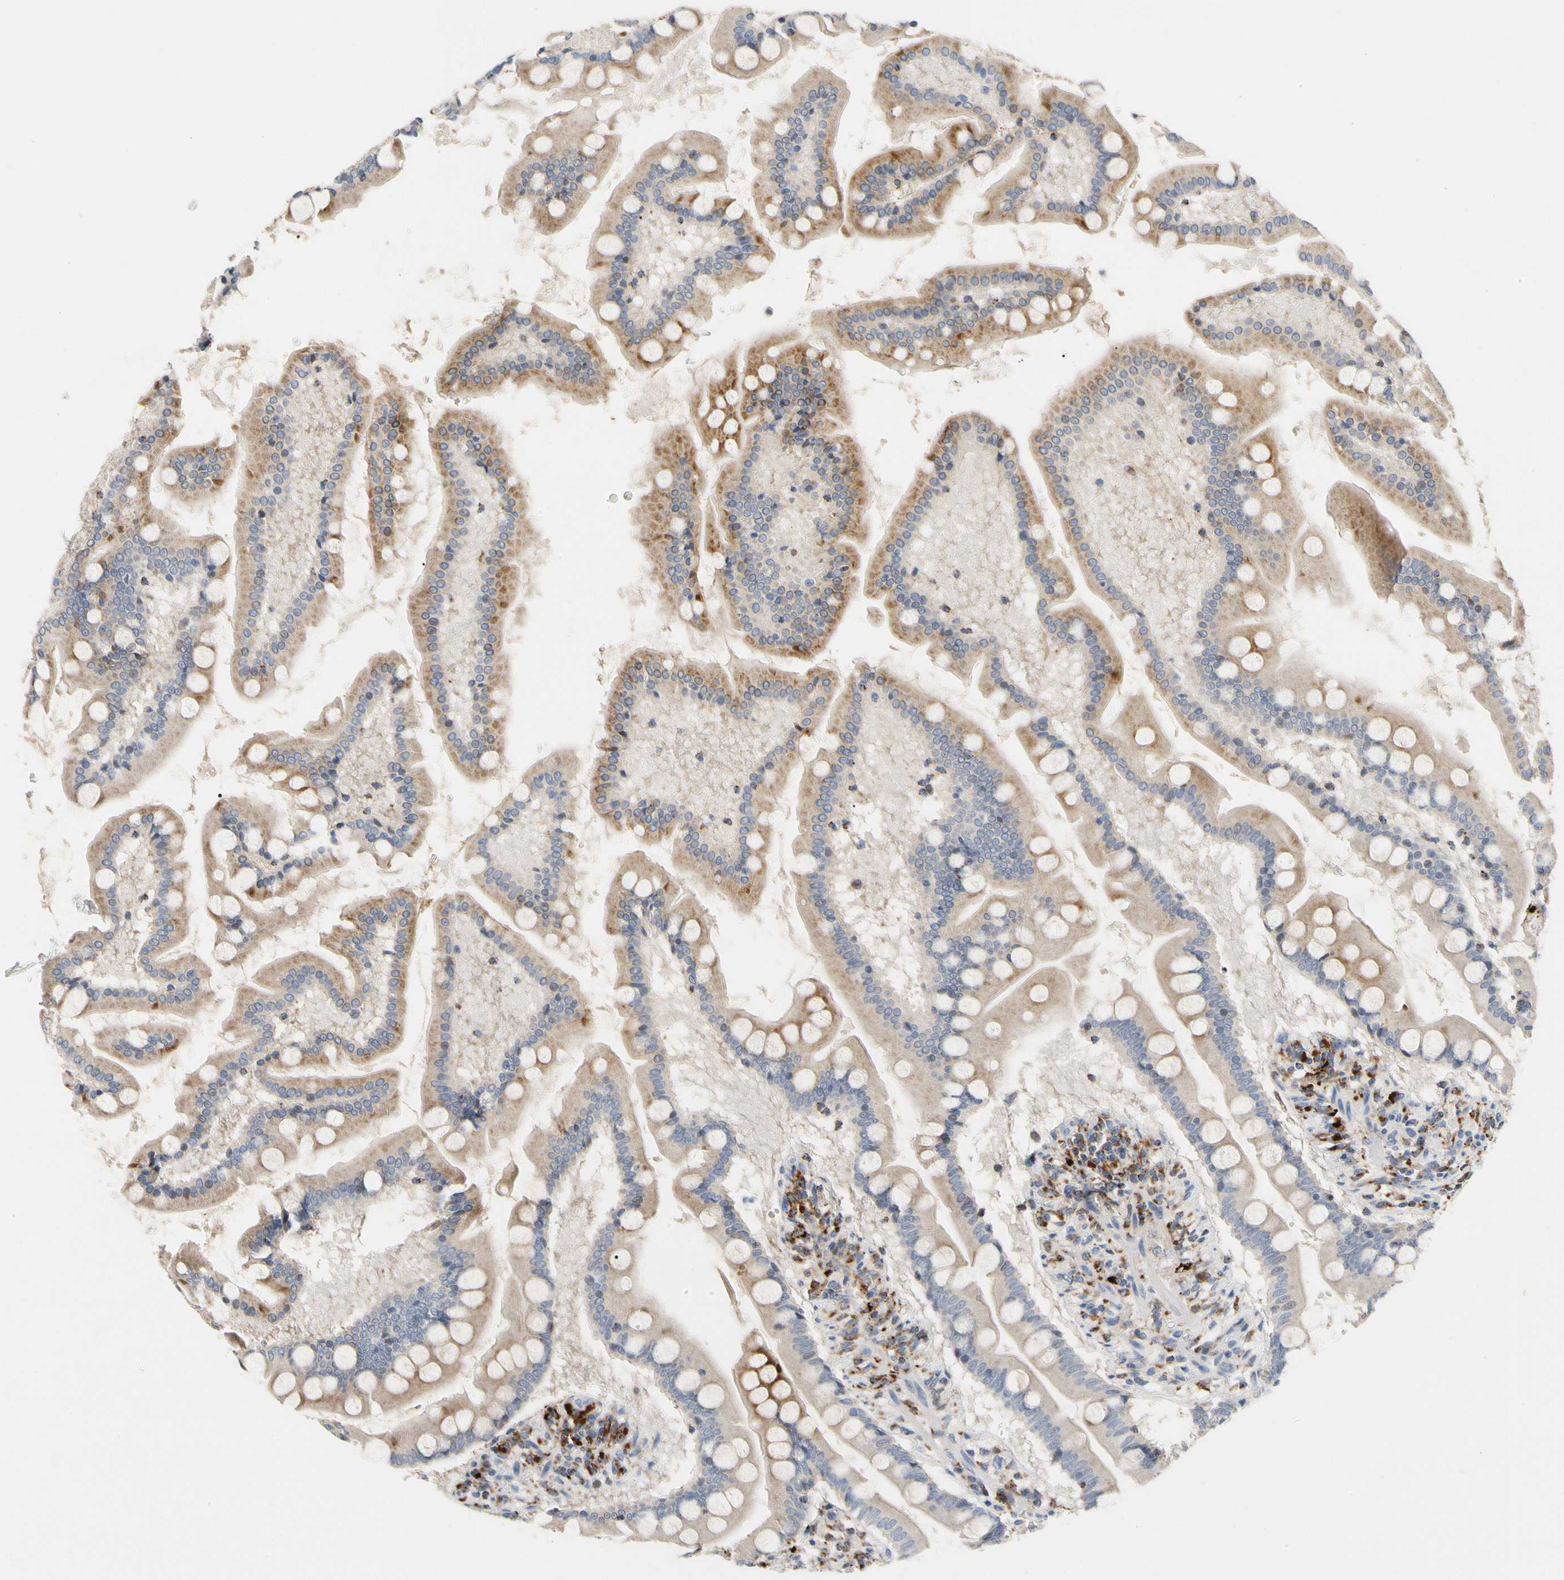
{"staining": {"intensity": "moderate", "quantity": ">75%", "location": "cytoplasmic/membranous"}, "tissue": "small intestine", "cell_type": "Glandular cells", "image_type": "normal", "snomed": [{"axis": "morphology", "description": "Normal tissue, NOS"}, {"axis": "topography", "description": "Small intestine"}], "caption": "Immunohistochemical staining of benign small intestine shows medium levels of moderate cytoplasmic/membranous staining in approximately >75% of glandular cells.", "gene": "ADA2", "patient": {"sex": "male", "age": 41}}